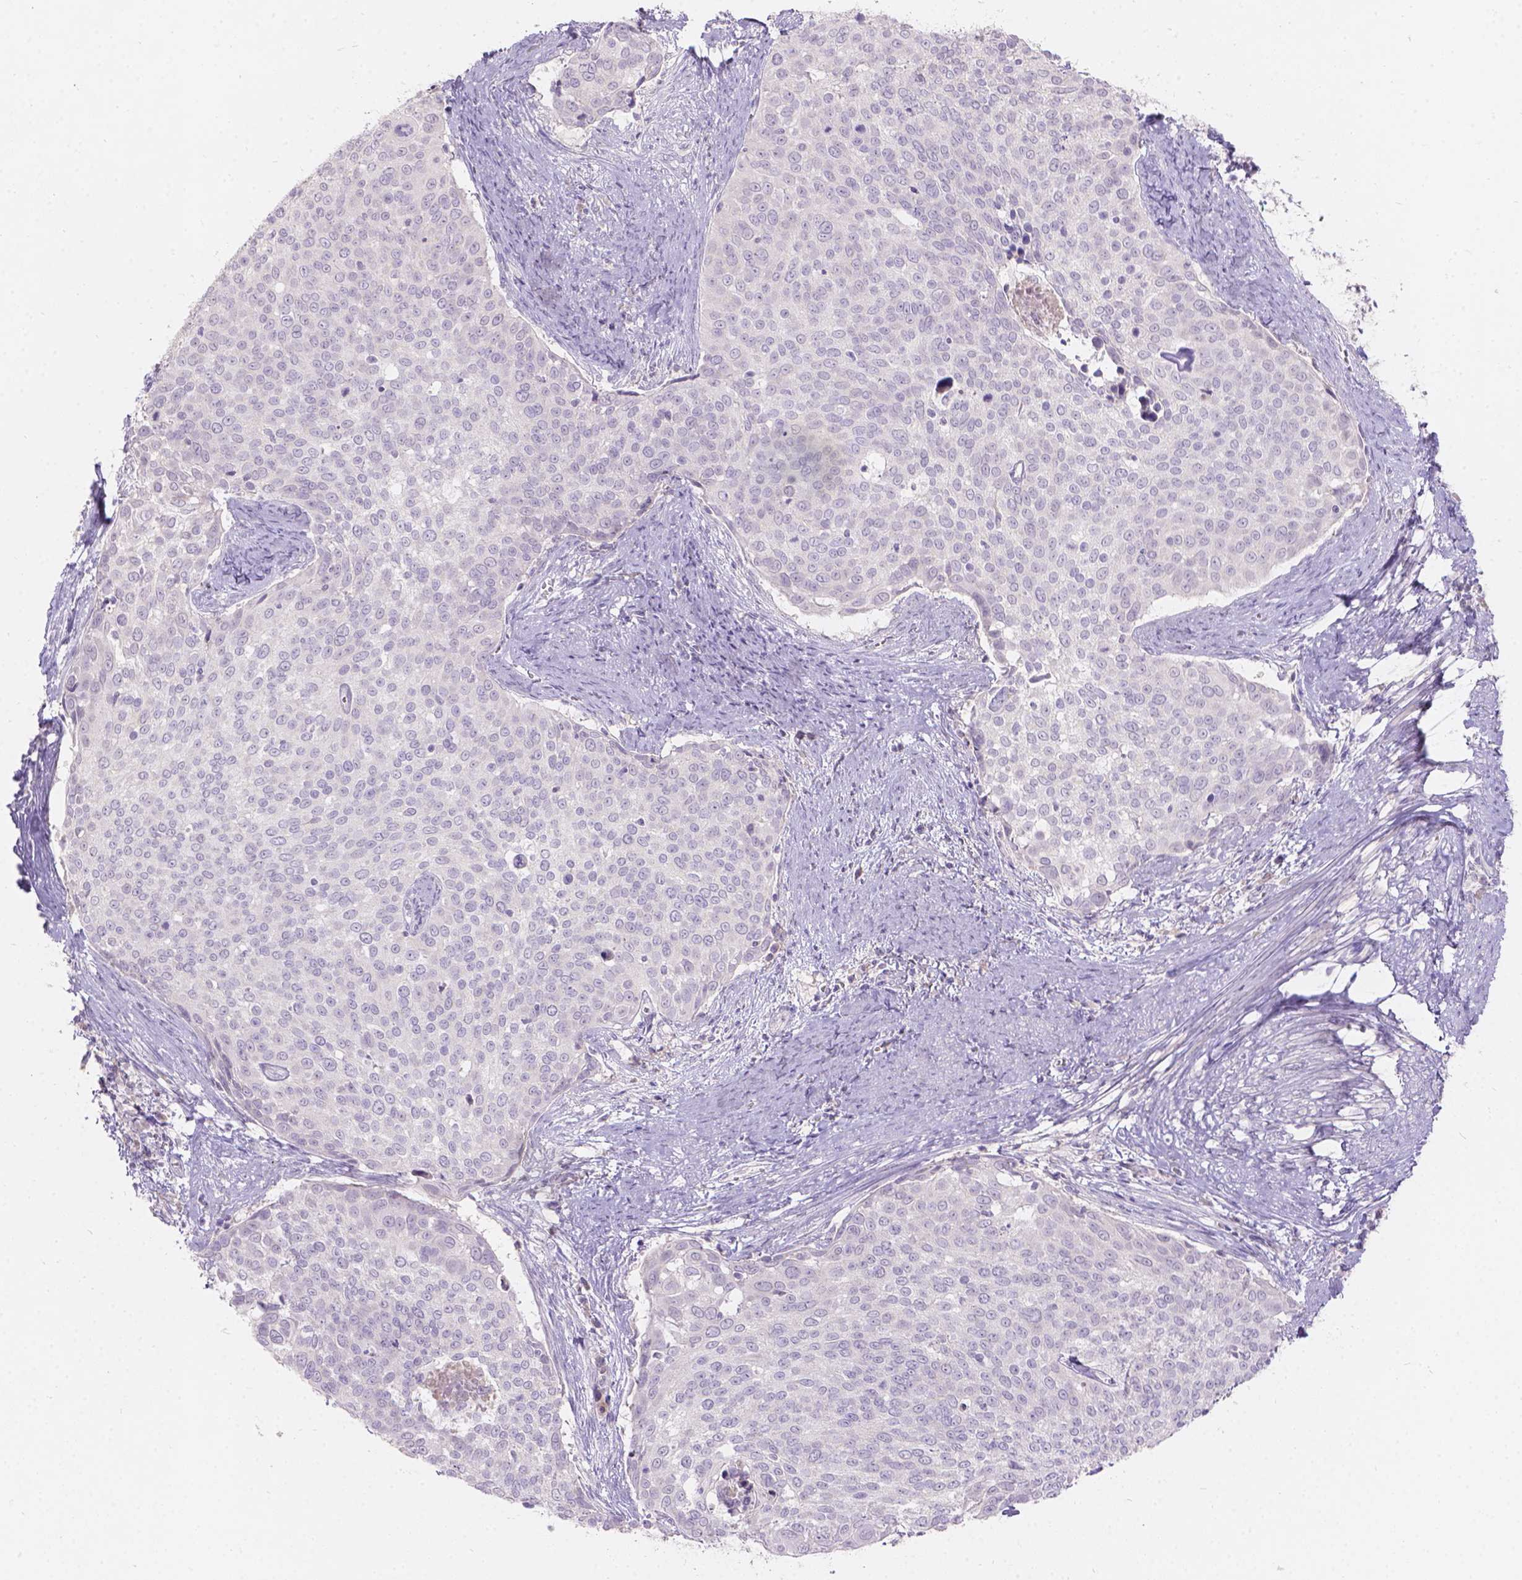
{"staining": {"intensity": "negative", "quantity": "none", "location": "none"}, "tissue": "cervical cancer", "cell_type": "Tumor cells", "image_type": "cancer", "snomed": [{"axis": "morphology", "description": "Squamous cell carcinoma, NOS"}, {"axis": "topography", "description": "Cervix"}], "caption": "This is a micrograph of immunohistochemistry (IHC) staining of cervical cancer (squamous cell carcinoma), which shows no positivity in tumor cells.", "gene": "DCAF4L1", "patient": {"sex": "female", "age": 39}}